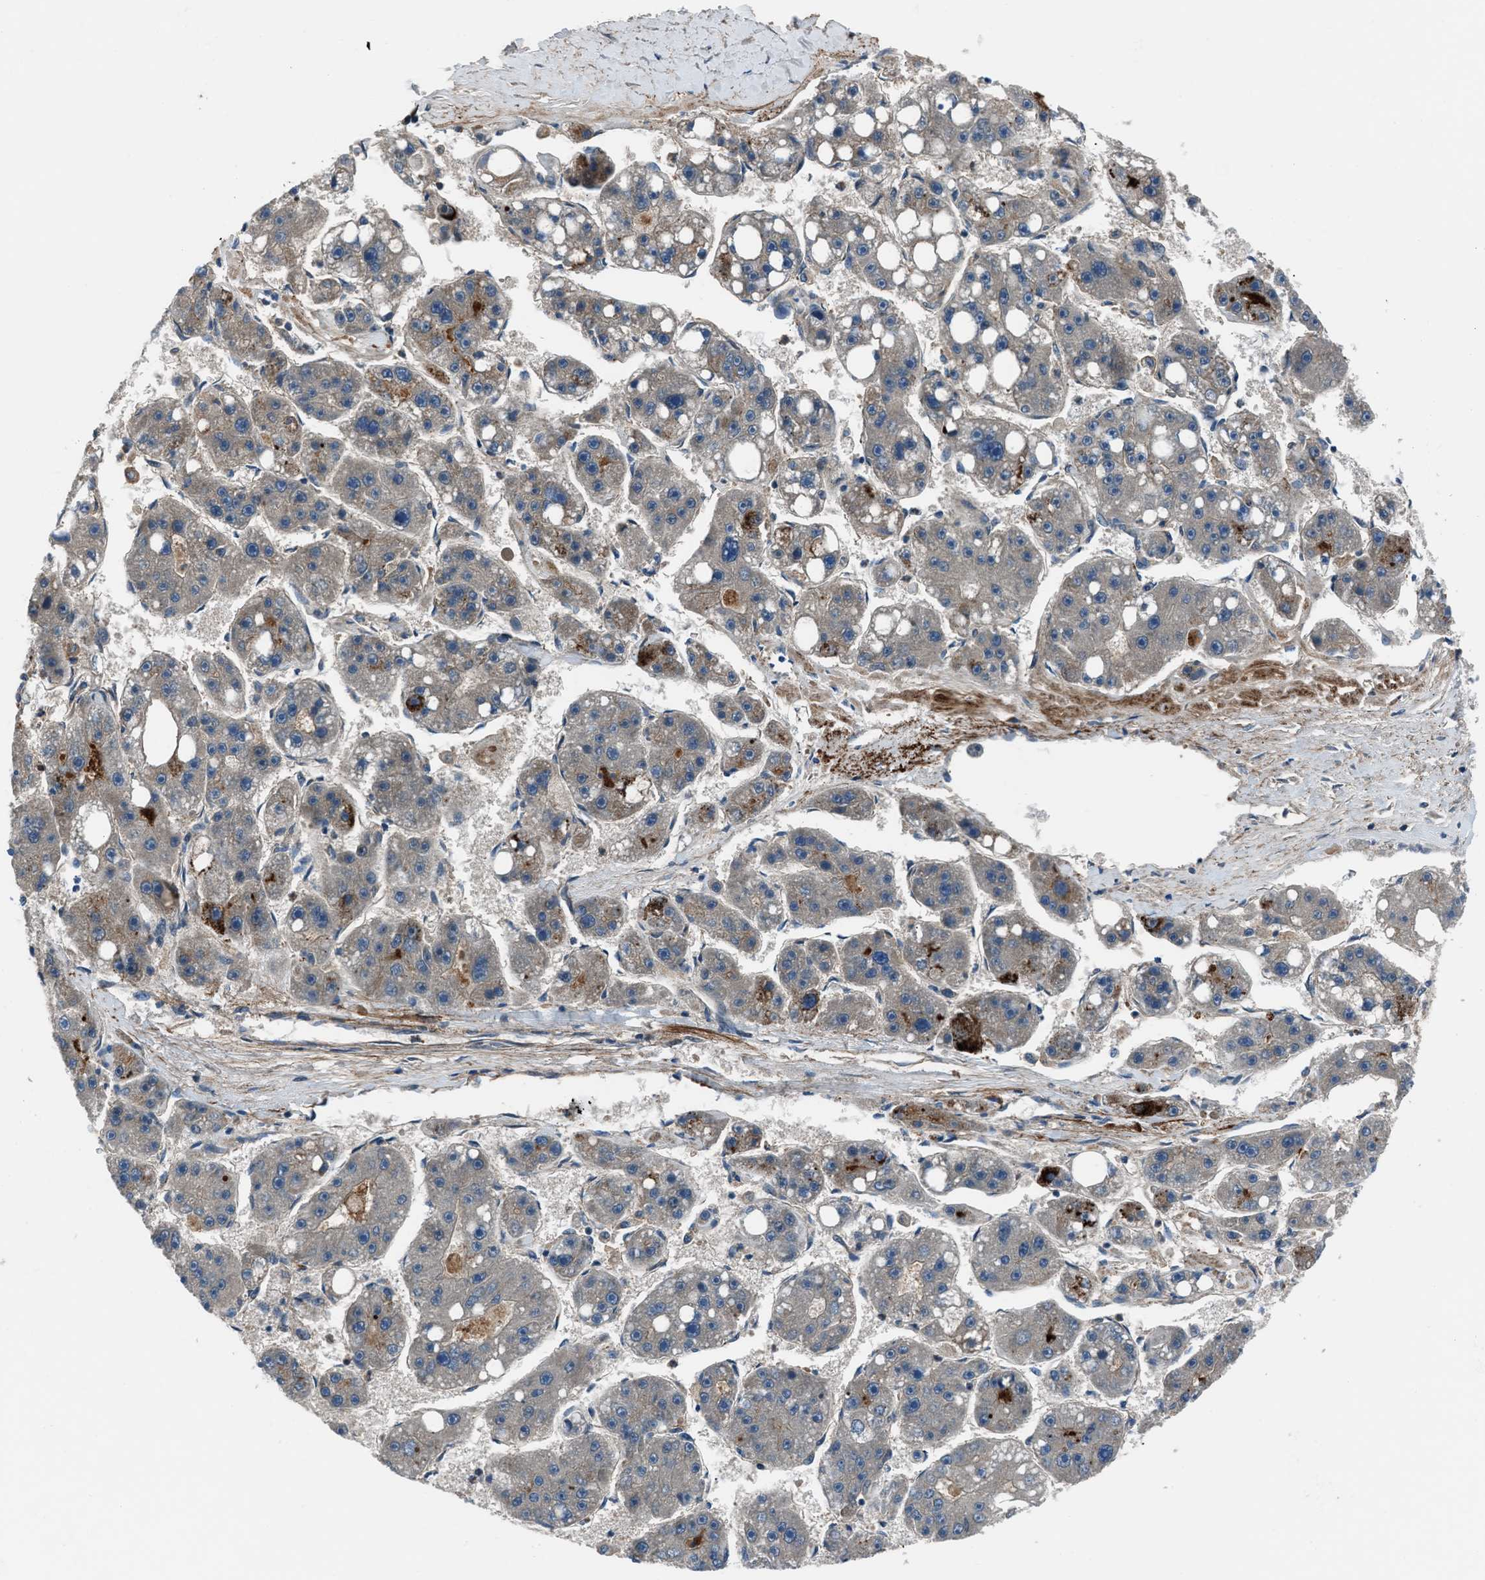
{"staining": {"intensity": "moderate", "quantity": "<25%", "location": "cytoplasmic/membranous"}, "tissue": "liver cancer", "cell_type": "Tumor cells", "image_type": "cancer", "snomed": [{"axis": "morphology", "description": "Carcinoma, Hepatocellular, NOS"}, {"axis": "topography", "description": "Liver"}], "caption": "Liver cancer (hepatocellular carcinoma) was stained to show a protein in brown. There is low levels of moderate cytoplasmic/membranous positivity in about <25% of tumor cells.", "gene": "SLC38A6", "patient": {"sex": "female", "age": 61}}